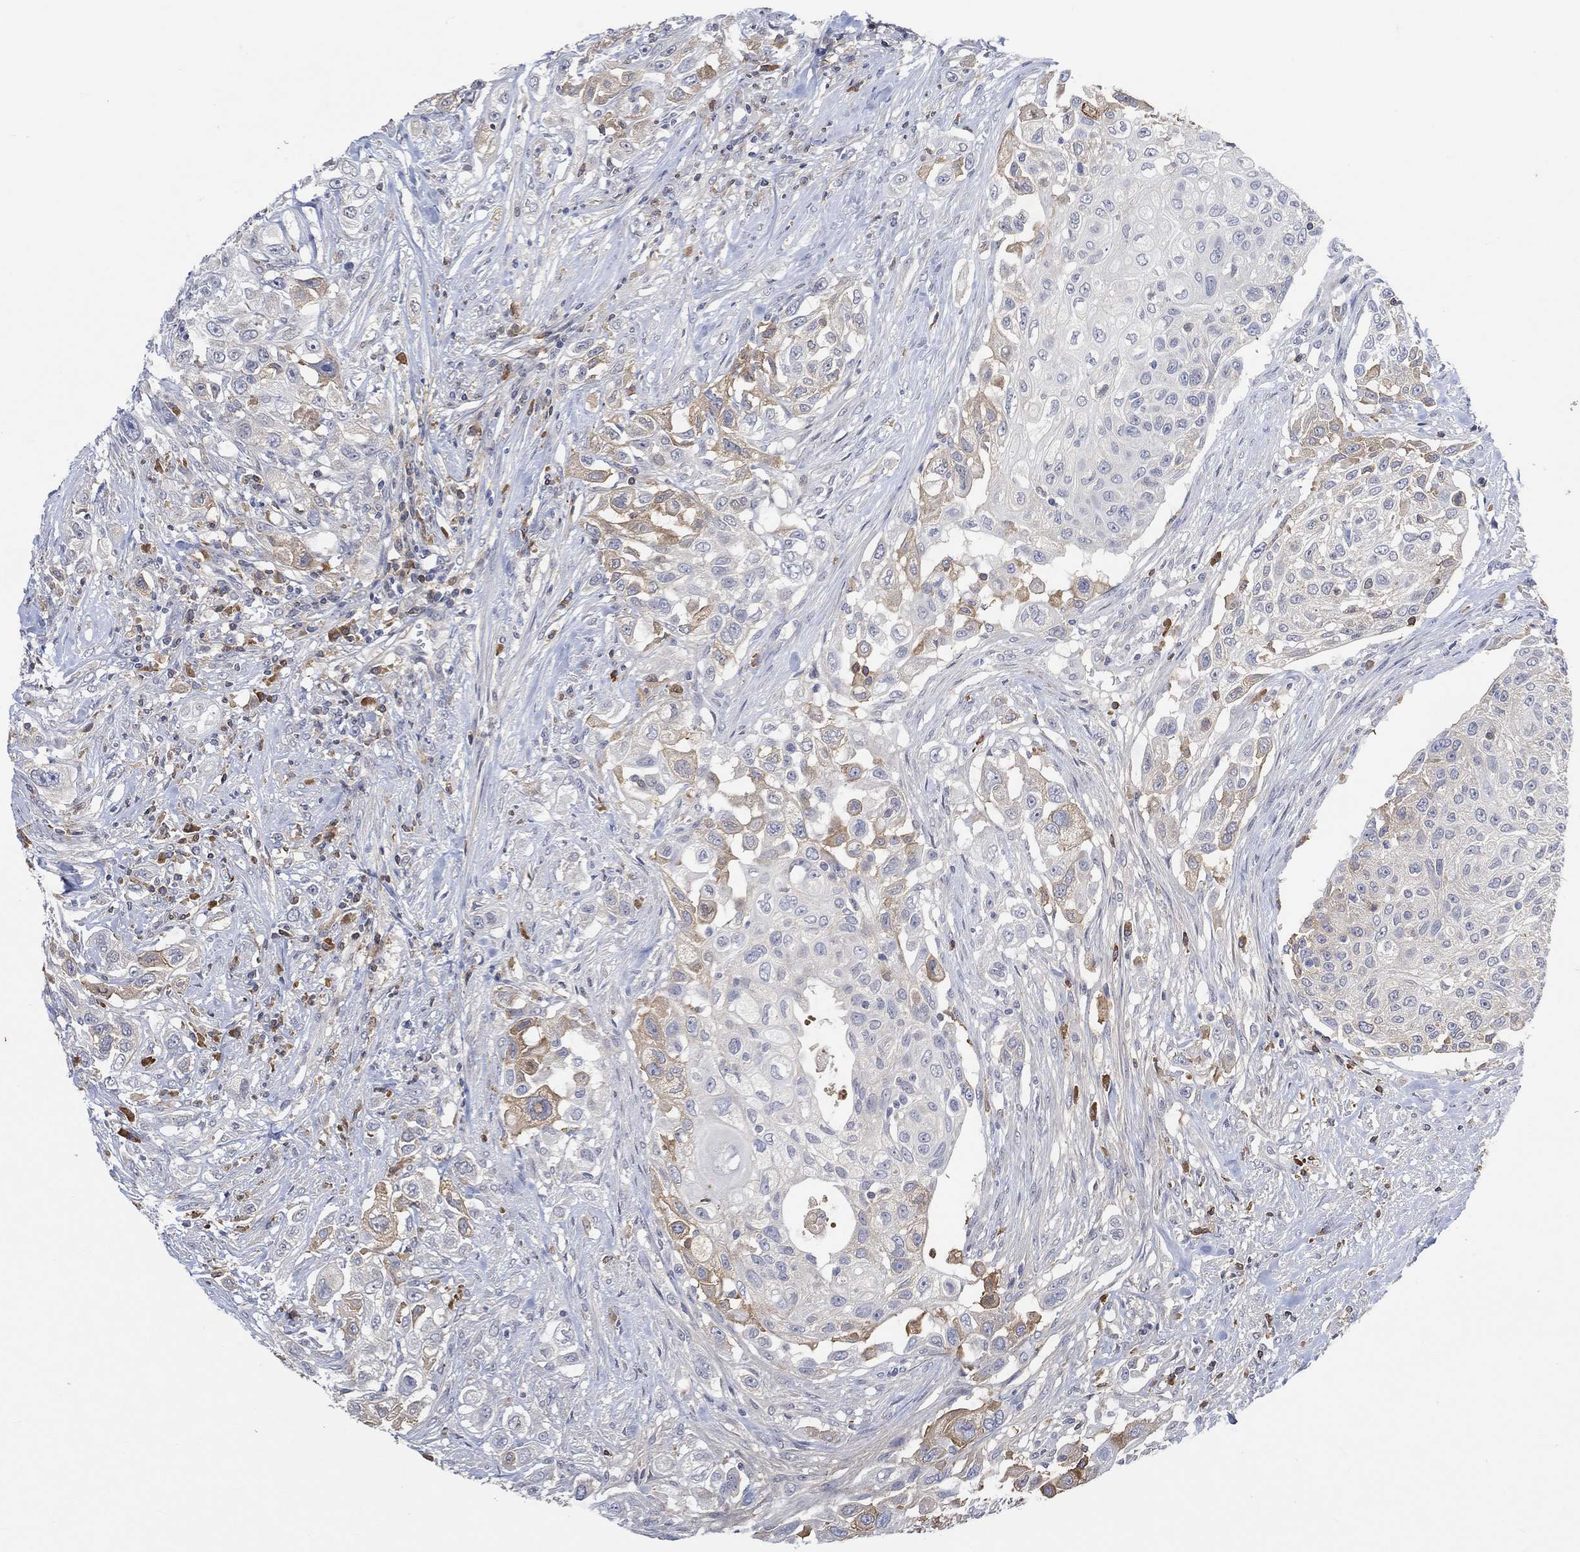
{"staining": {"intensity": "moderate", "quantity": "<25%", "location": "cytoplasmic/membranous"}, "tissue": "urothelial cancer", "cell_type": "Tumor cells", "image_type": "cancer", "snomed": [{"axis": "morphology", "description": "Urothelial carcinoma, High grade"}, {"axis": "topography", "description": "Urinary bladder"}], "caption": "IHC of urothelial carcinoma (high-grade) displays low levels of moderate cytoplasmic/membranous staining in approximately <25% of tumor cells.", "gene": "MSTN", "patient": {"sex": "female", "age": 56}}